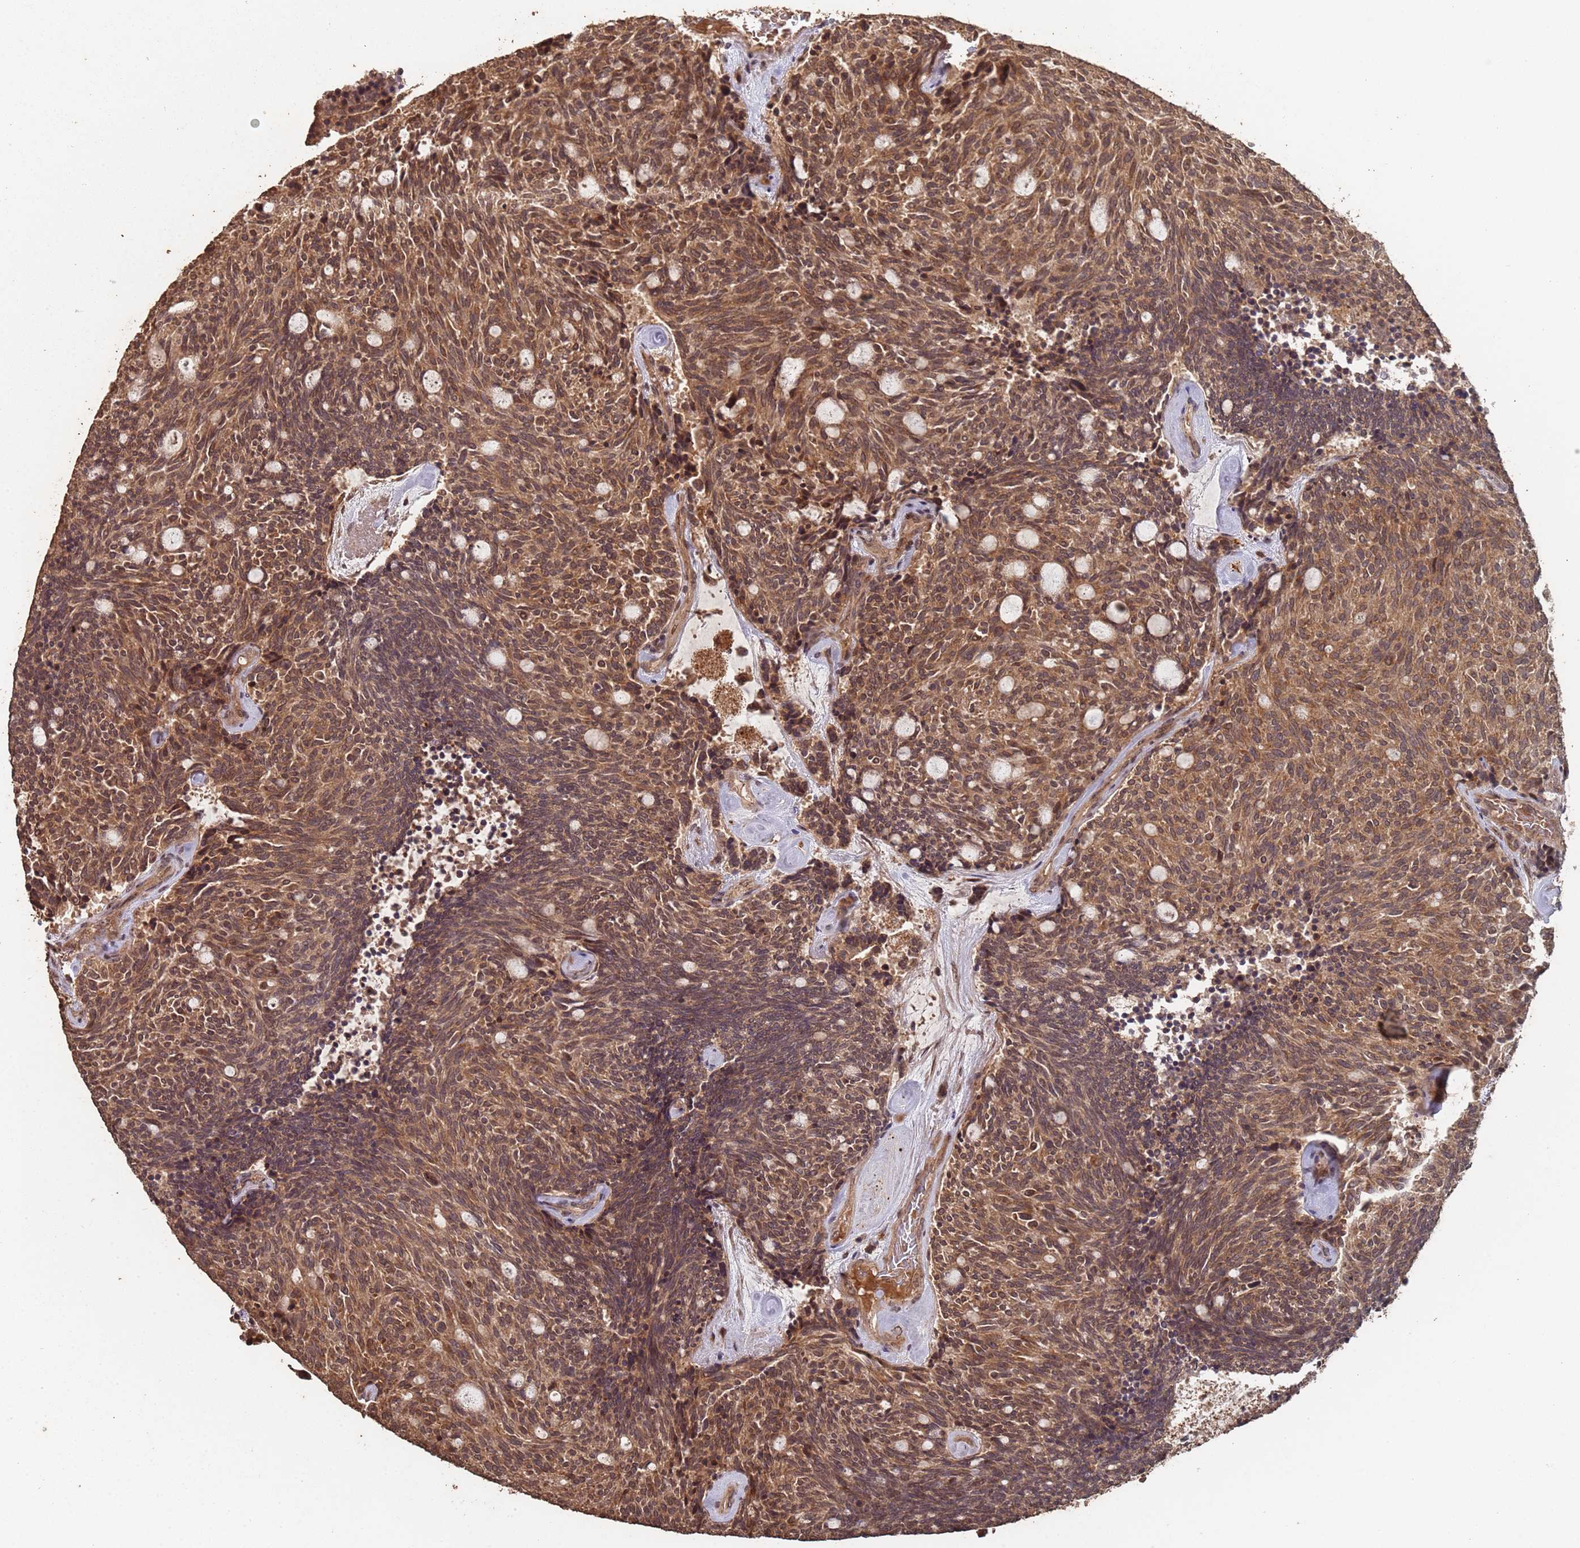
{"staining": {"intensity": "moderate", "quantity": ">75%", "location": "cytoplasmic/membranous,nuclear"}, "tissue": "carcinoid", "cell_type": "Tumor cells", "image_type": "cancer", "snomed": [{"axis": "morphology", "description": "Carcinoid, malignant, NOS"}, {"axis": "topography", "description": "Pancreas"}], "caption": "Protein staining exhibits moderate cytoplasmic/membranous and nuclear expression in approximately >75% of tumor cells in malignant carcinoid.", "gene": "FRAT1", "patient": {"sex": "female", "age": 54}}